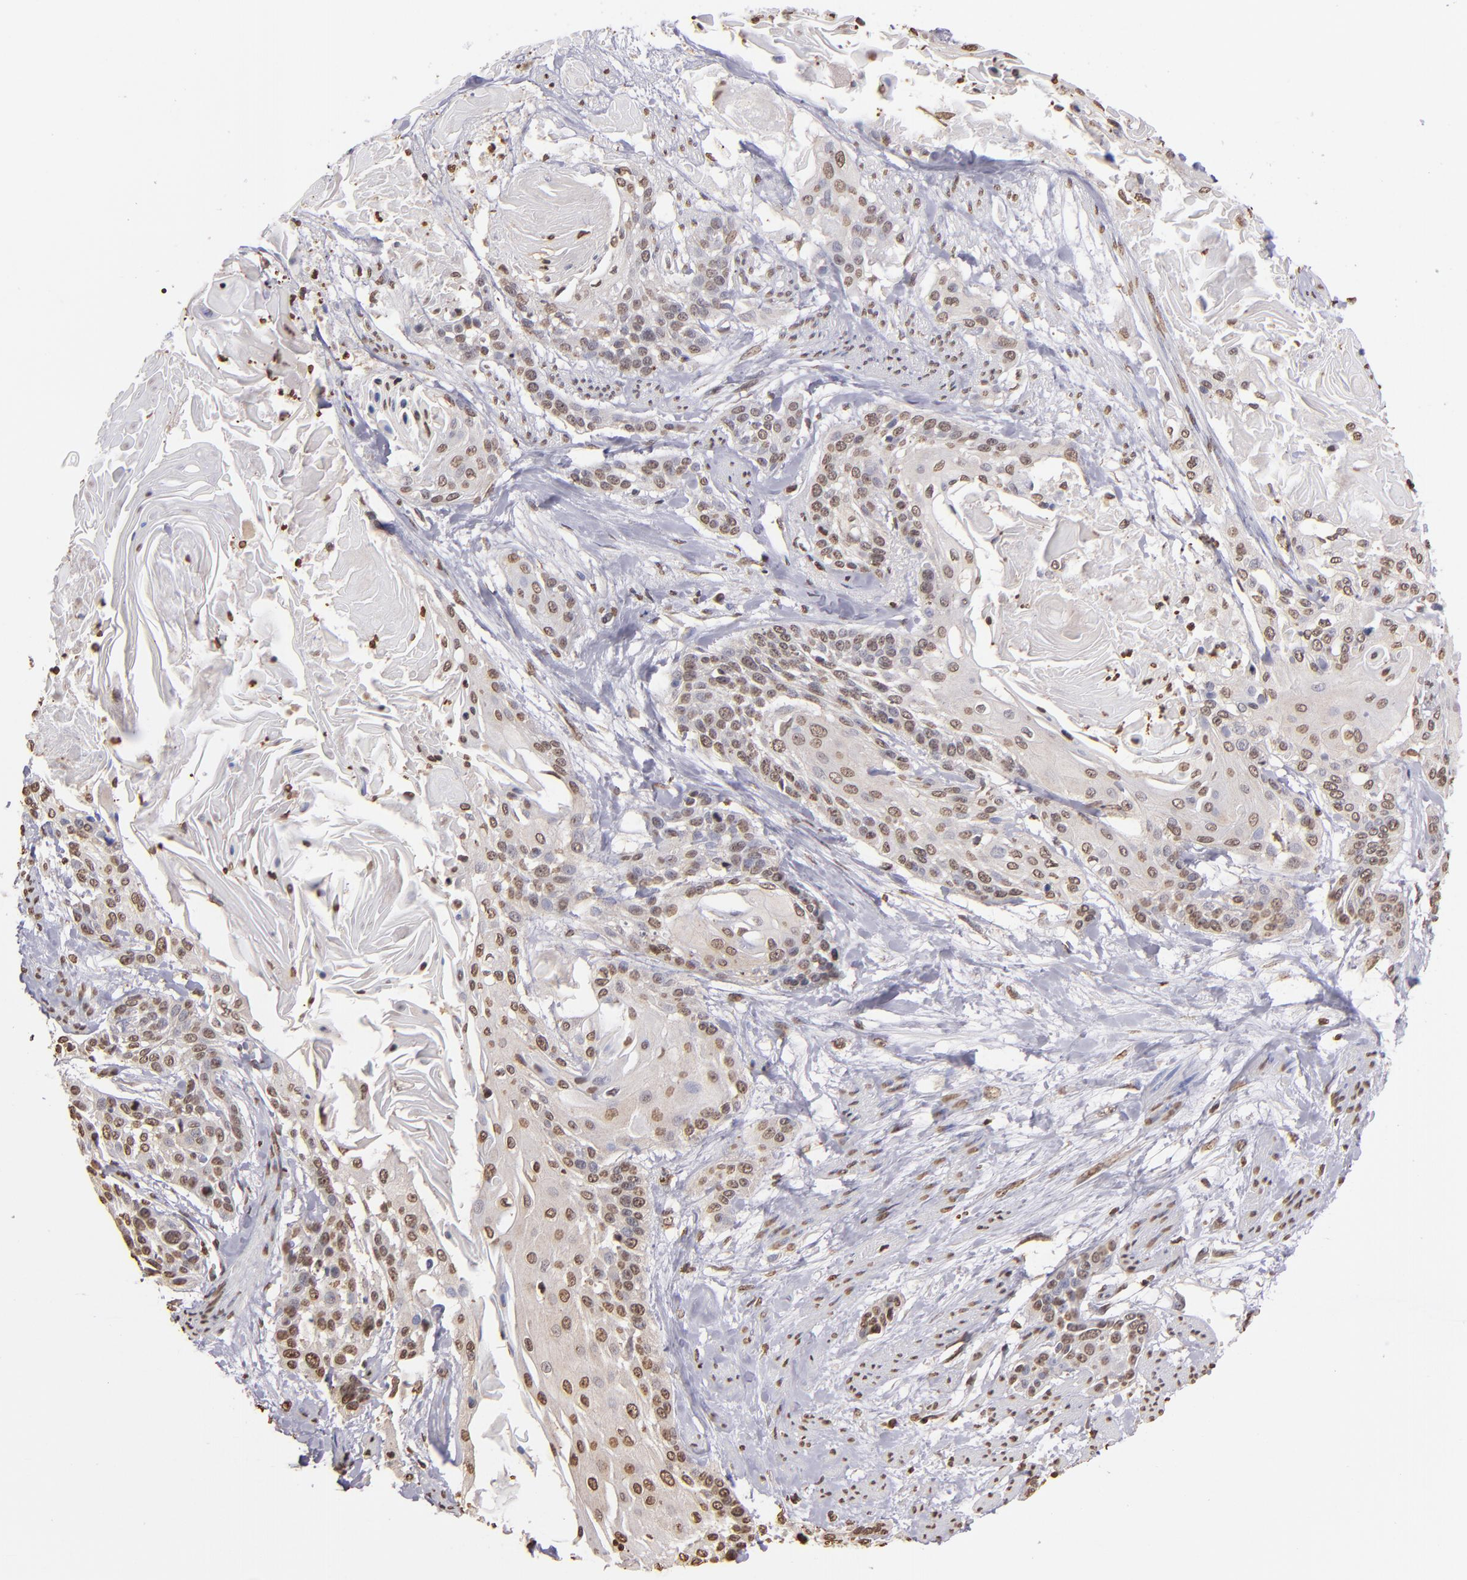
{"staining": {"intensity": "weak", "quantity": "25%-75%", "location": "nuclear"}, "tissue": "cervical cancer", "cell_type": "Tumor cells", "image_type": "cancer", "snomed": [{"axis": "morphology", "description": "Squamous cell carcinoma, NOS"}, {"axis": "topography", "description": "Cervix"}], "caption": "Human cervical squamous cell carcinoma stained with a brown dye displays weak nuclear positive positivity in about 25%-75% of tumor cells.", "gene": "LBX1", "patient": {"sex": "female", "age": 57}}